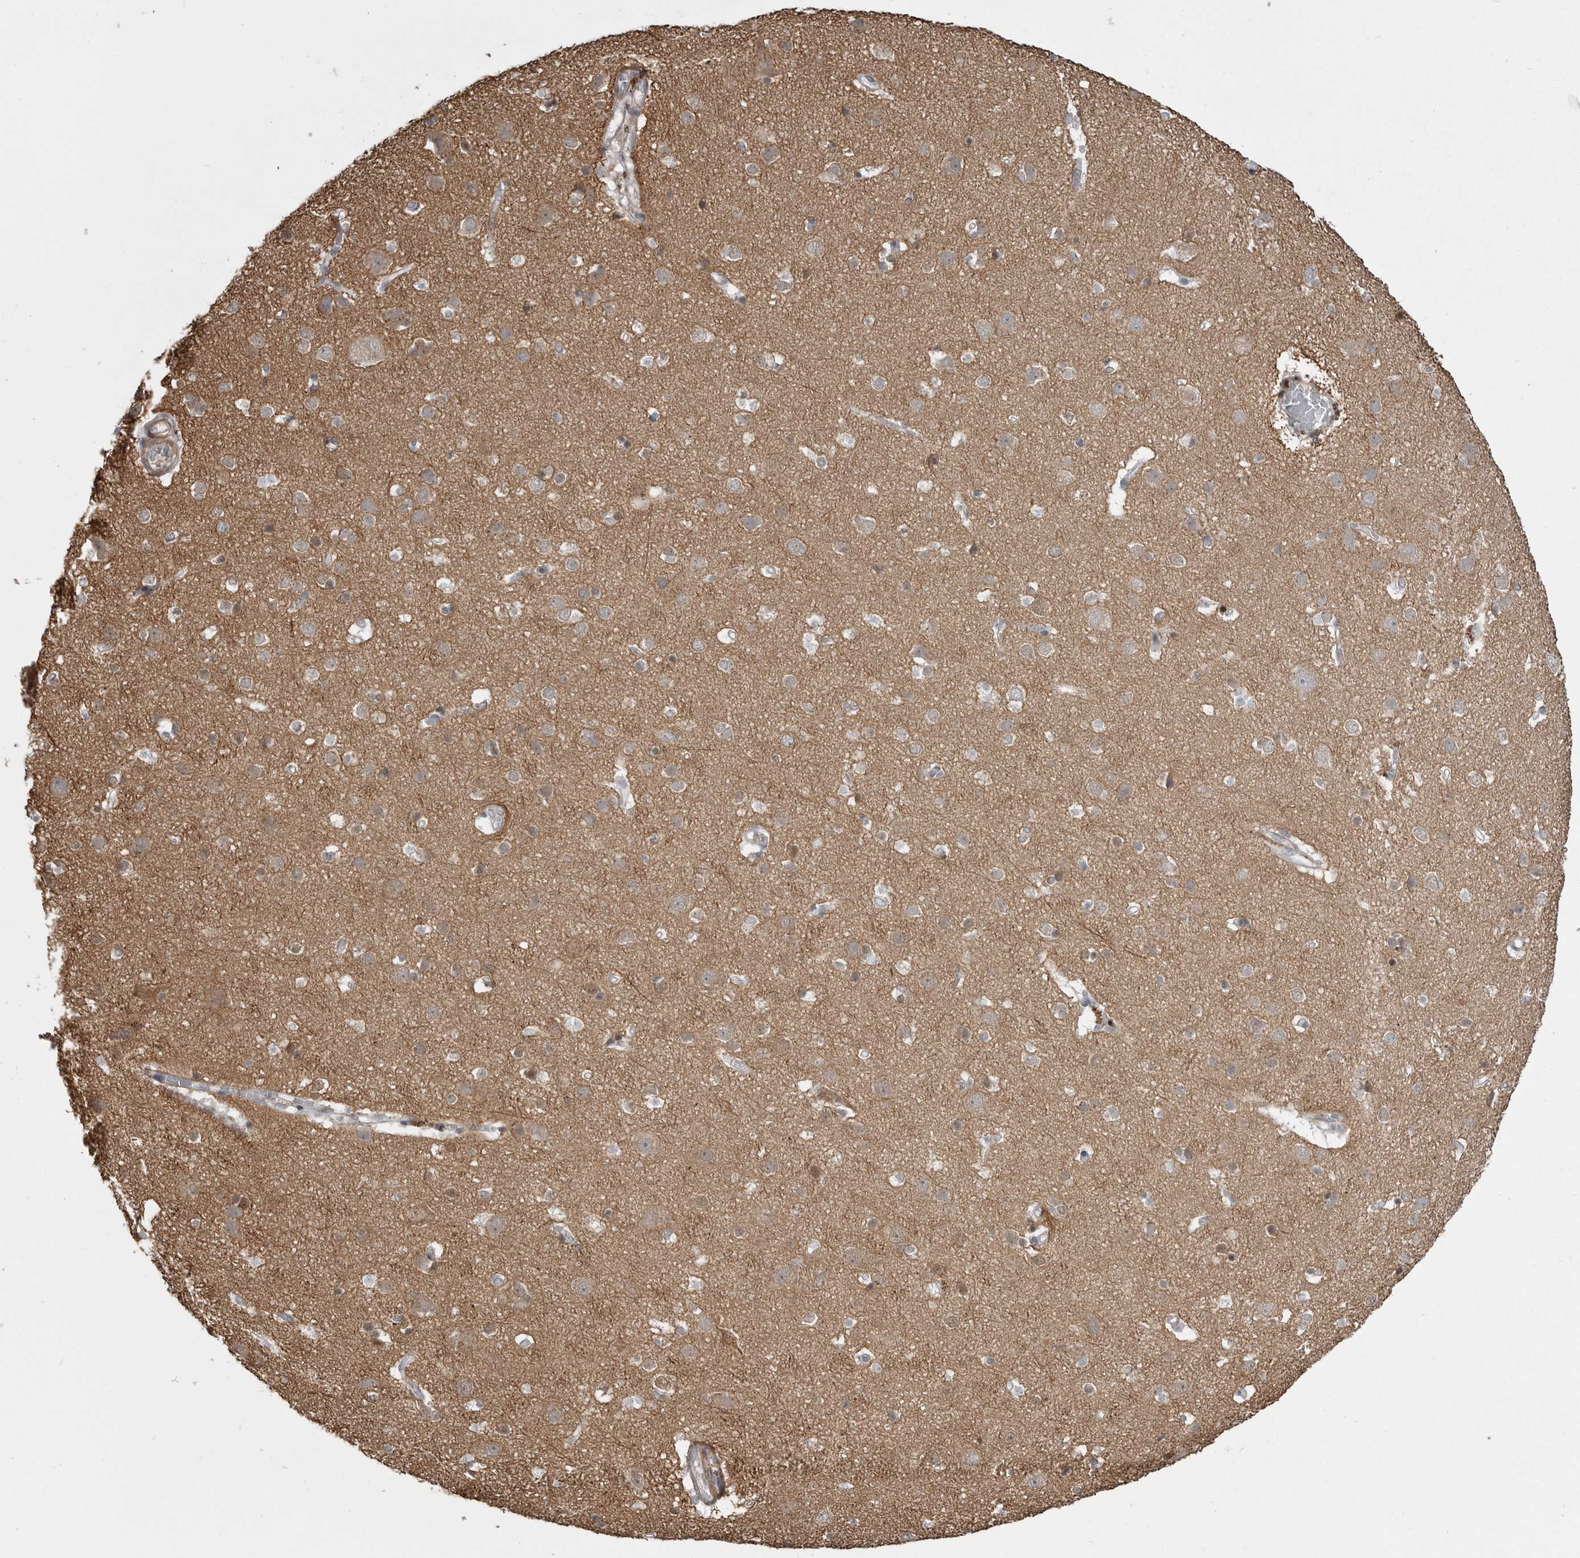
{"staining": {"intensity": "negative", "quantity": "none", "location": "none"}, "tissue": "cerebral cortex", "cell_type": "Endothelial cells", "image_type": "normal", "snomed": [{"axis": "morphology", "description": "Normal tissue, NOS"}, {"axis": "topography", "description": "Cerebral cortex"}], "caption": "A high-resolution image shows immunohistochemistry (IHC) staining of benign cerebral cortex, which demonstrates no significant staining in endothelial cells.", "gene": "HMGN3", "patient": {"sex": "male", "age": 54}}